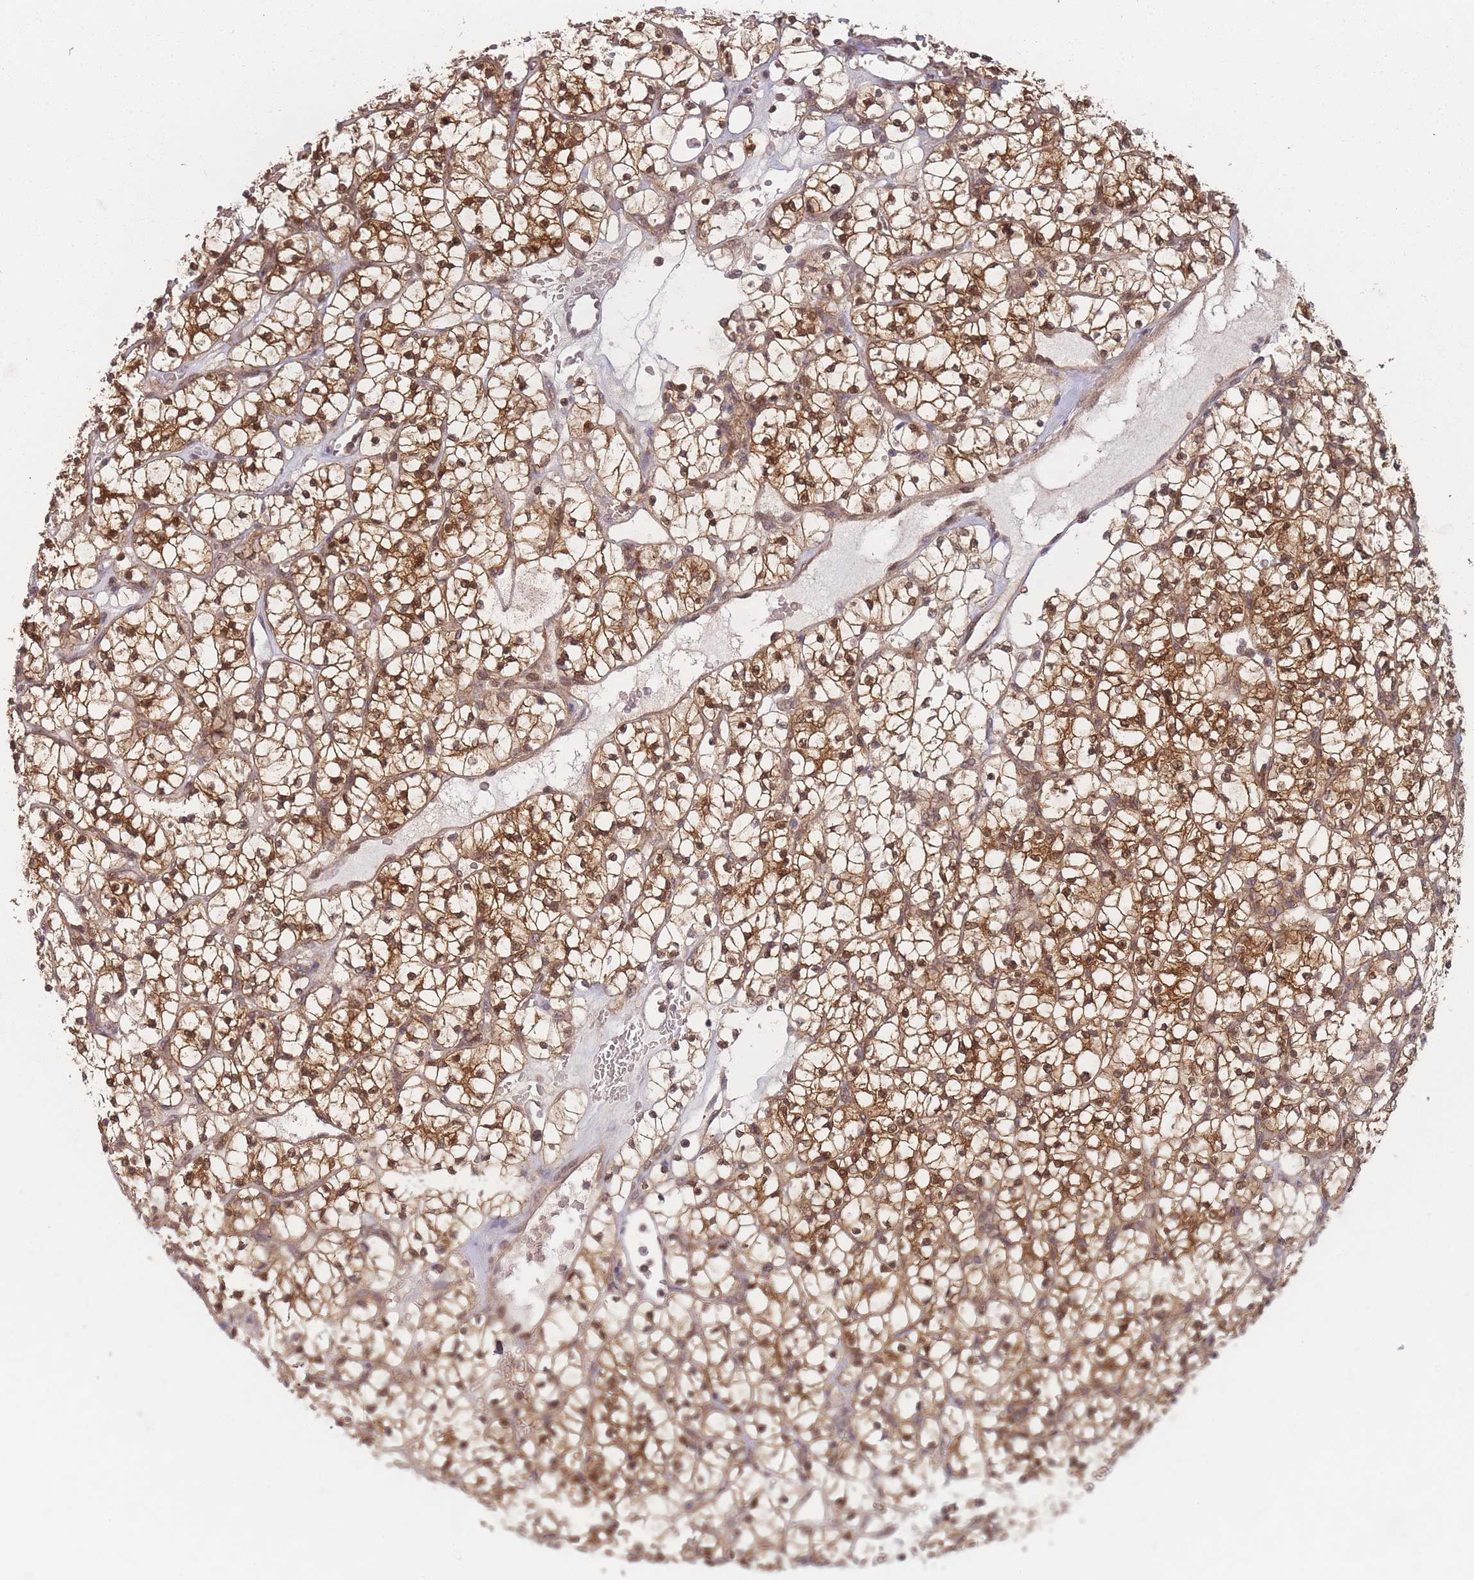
{"staining": {"intensity": "moderate", "quantity": ">75%", "location": "cytoplasmic/membranous,nuclear"}, "tissue": "renal cancer", "cell_type": "Tumor cells", "image_type": "cancer", "snomed": [{"axis": "morphology", "description": "Adenocarcinoma, NOS"}, {"axis": "topography", "description": "Kidney"}], "caption": "Tumor cells display medium levels of moderate cytoplasmic/membranous and nuclear staining in about >75% of cells in renal adenocarcinoma.", "gene": "MRI1", "patient": {"sex": "female", "age": 64}}